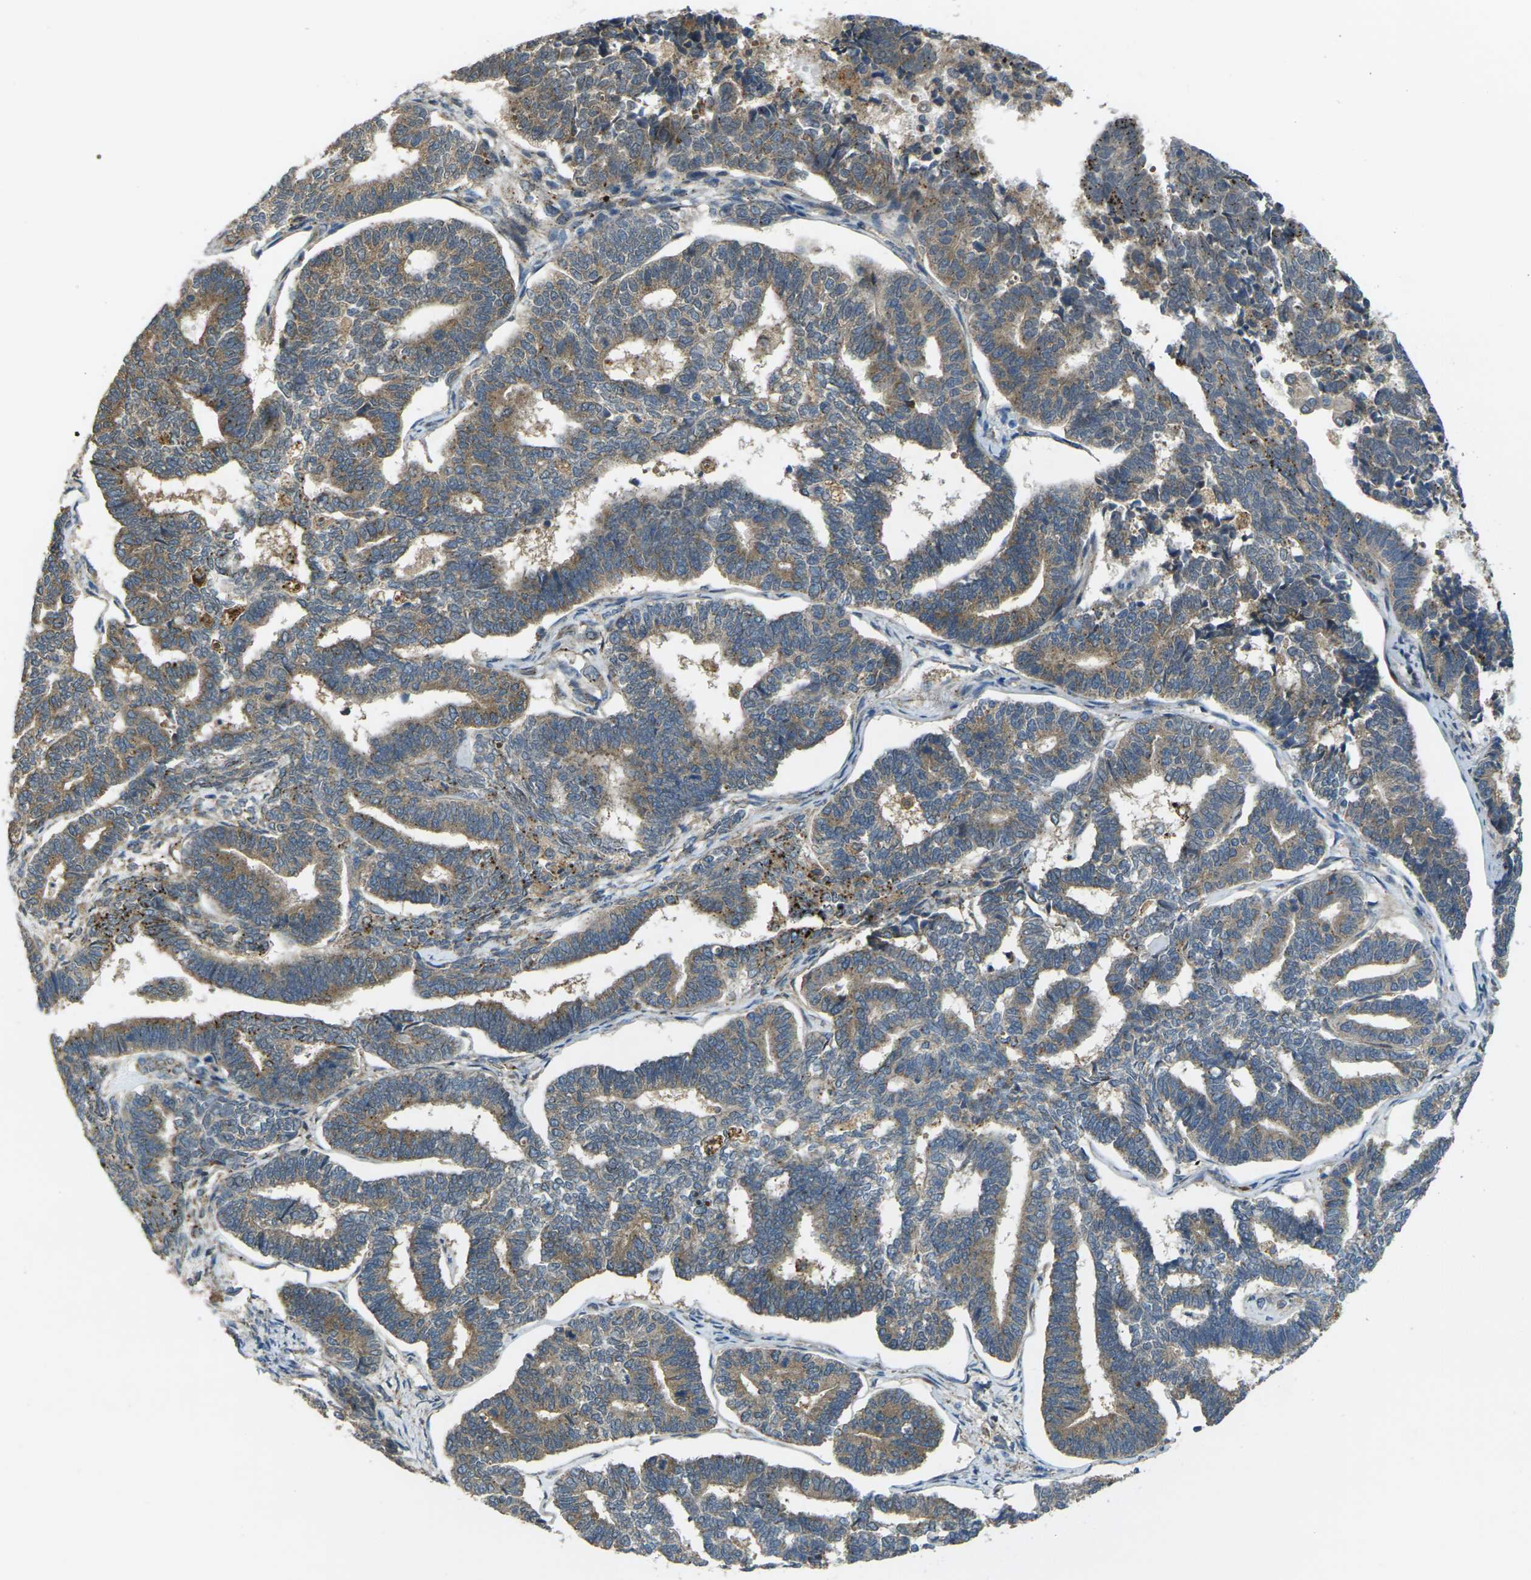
{"staining": {"intensity": "moderate", "quantity": ">75%", "location": "cytoplasmic/membranous"}, "tissue": "endometrial cancer", "cell_type": "Tumor cells", "image_type": "cancer", "snomed": [{"axis": "morphology", "description": "Adenocarcinoma, NOS"}, {"axis": "topography", "description": "Endometrium"}], "caption": "A brown stain labels moderate cytoplasmic/membranous staining of a protein in endometrial cancer tumor cells.", "gene": "GNA12", "patient": {"sex": "female", "age": 70}}